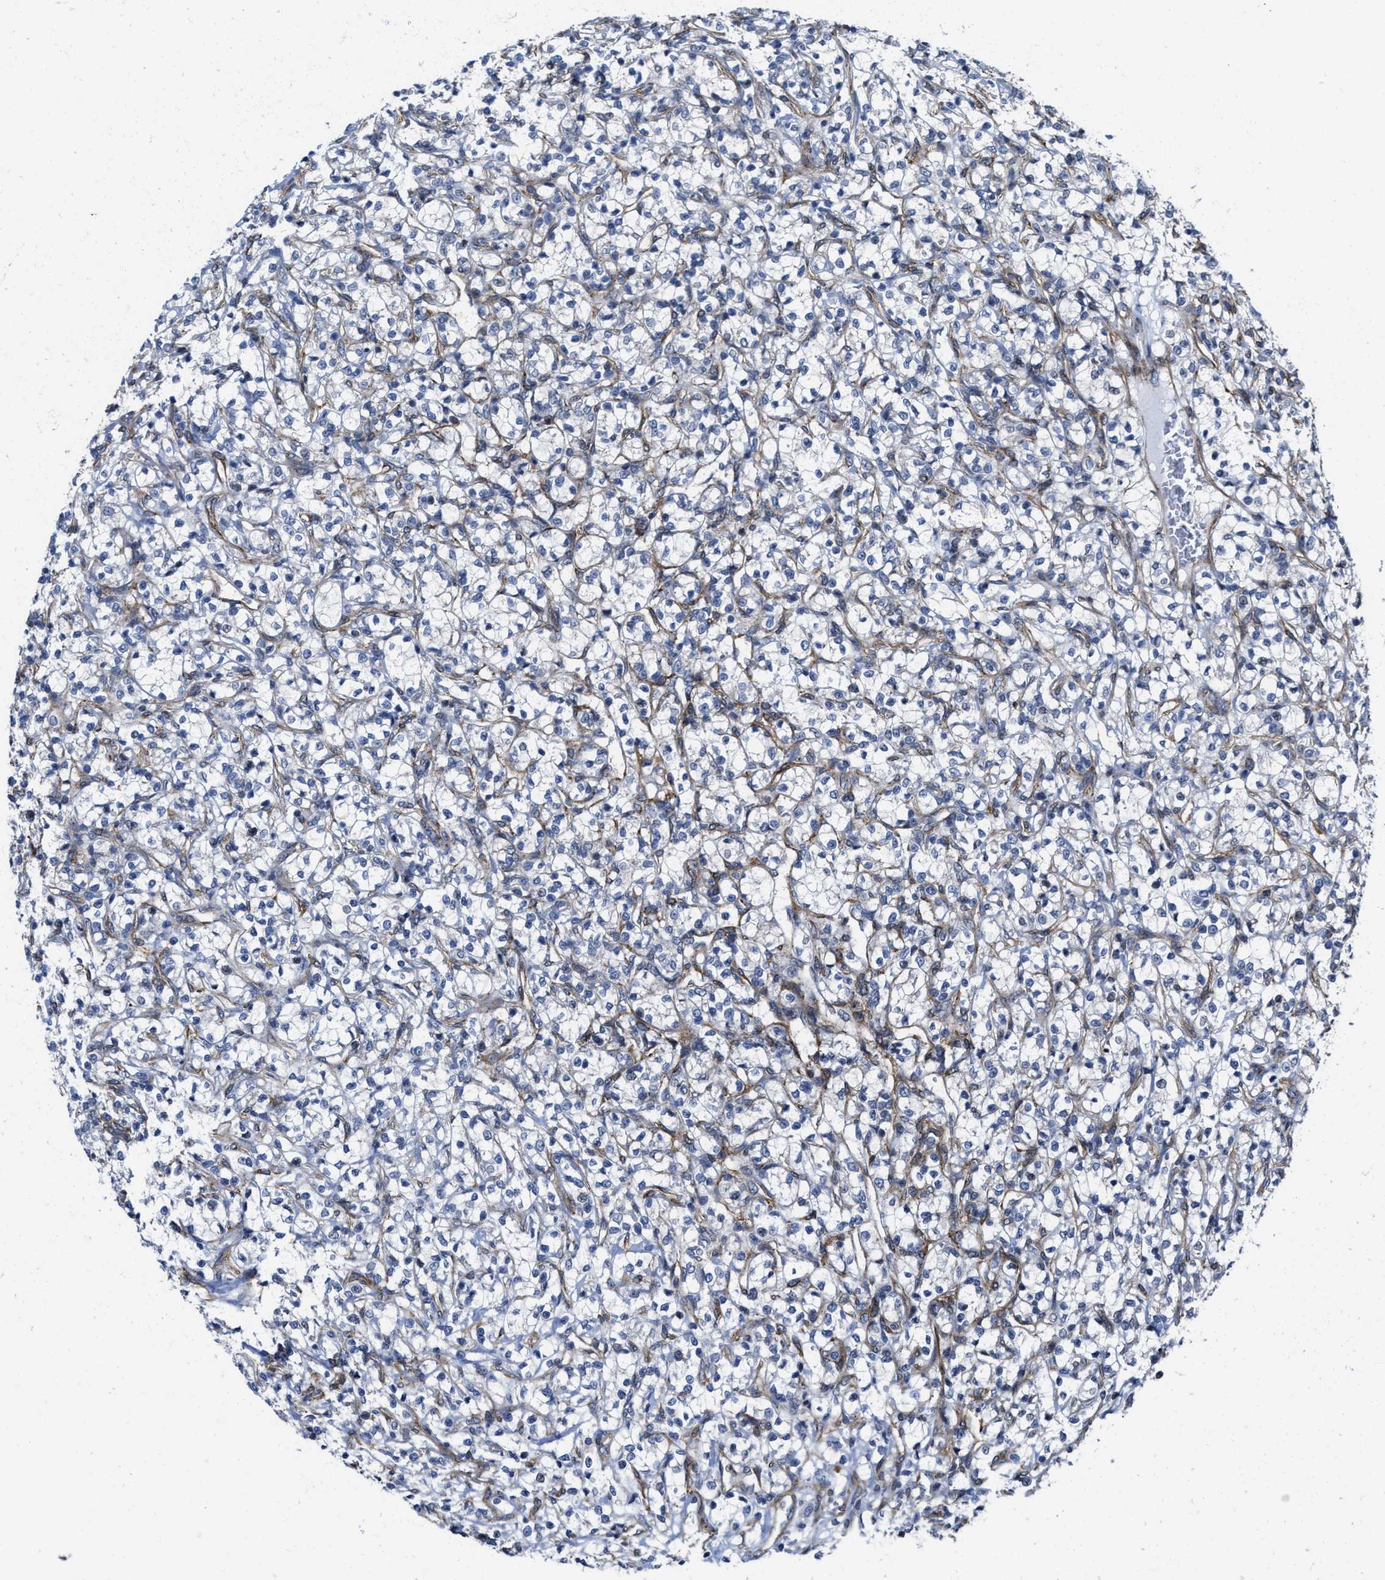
{"staining": {"intensity": "negative", "quantity": "none", "location": "none"}, "tissue": "renal cancer", "cell_type": "Tumor cells", "image_type": "cancer", "snomed": [{"axis": "morphology", "description": "Adenocarcinoma, NOS"}, {"axis": "topography", "description": "Kidney"}], "caption": "Immunohistochemical staining of renal cancer (adenocarcinoma) demonstrates no significant positivity in tumor cells.", "gene": "TGFB1I1", "patient": {"sex": "female", "age": 69}}